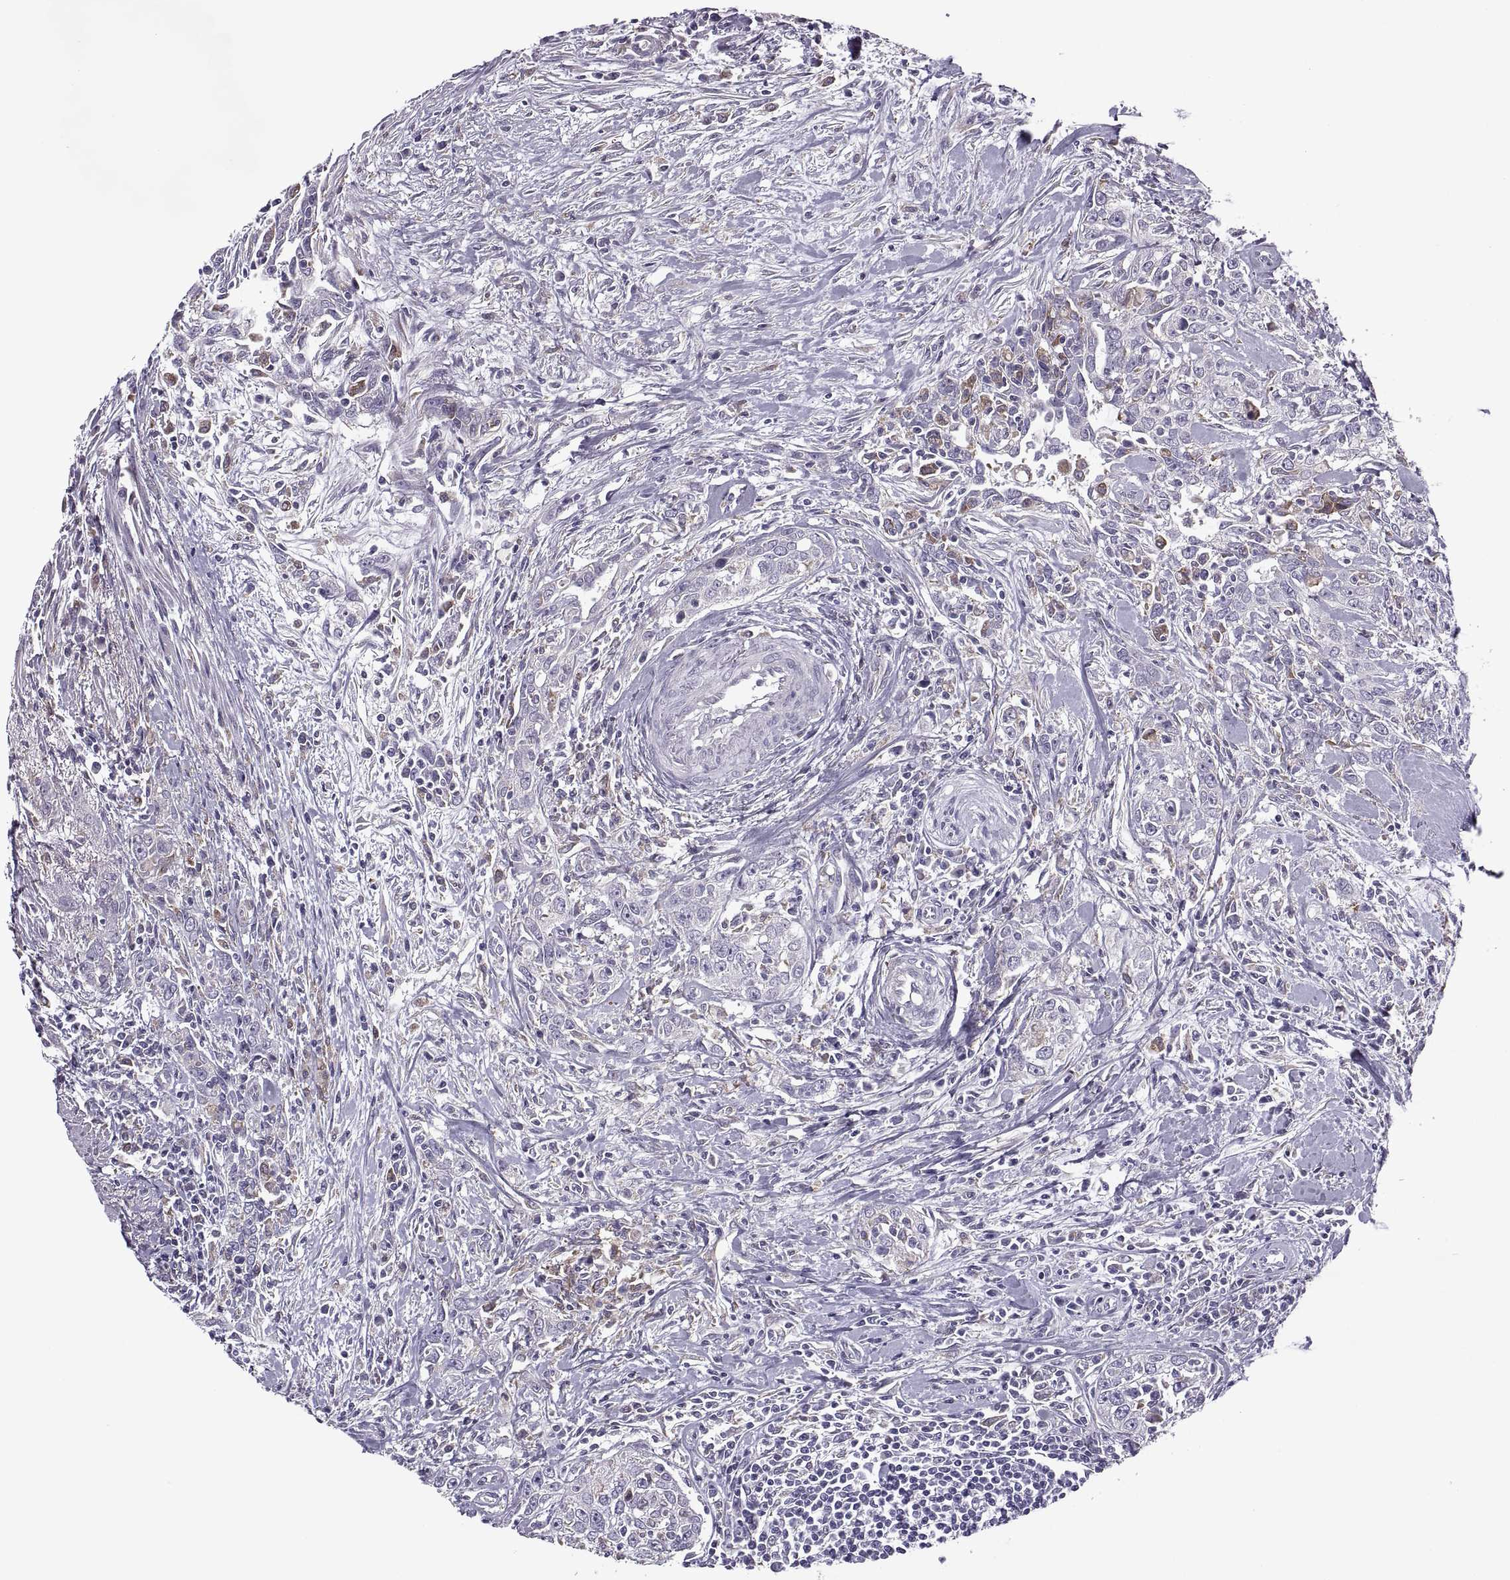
{"staining": {"intensity": "weak", "quantity": "<25%", "location": "cytoplasmic/membranous"}, "tissue": "urothelial cancer", "cell_type": "Tumor cells", "image_type": "cancer", "snomed": [{"axis": "morphology", "description": "Urothelial carcinoma, High grade"}, {"axis": "topography", "description": "Urinary bladder"}], "caption": "High magnification brightfield microscopy of urothelial cancer stained with DAB (brown) and counterstained with hematoxylin (blue): tumor cells show no significant expression.", "gene": "LETM2", "patient": {"sex": "male", "age": 83}}